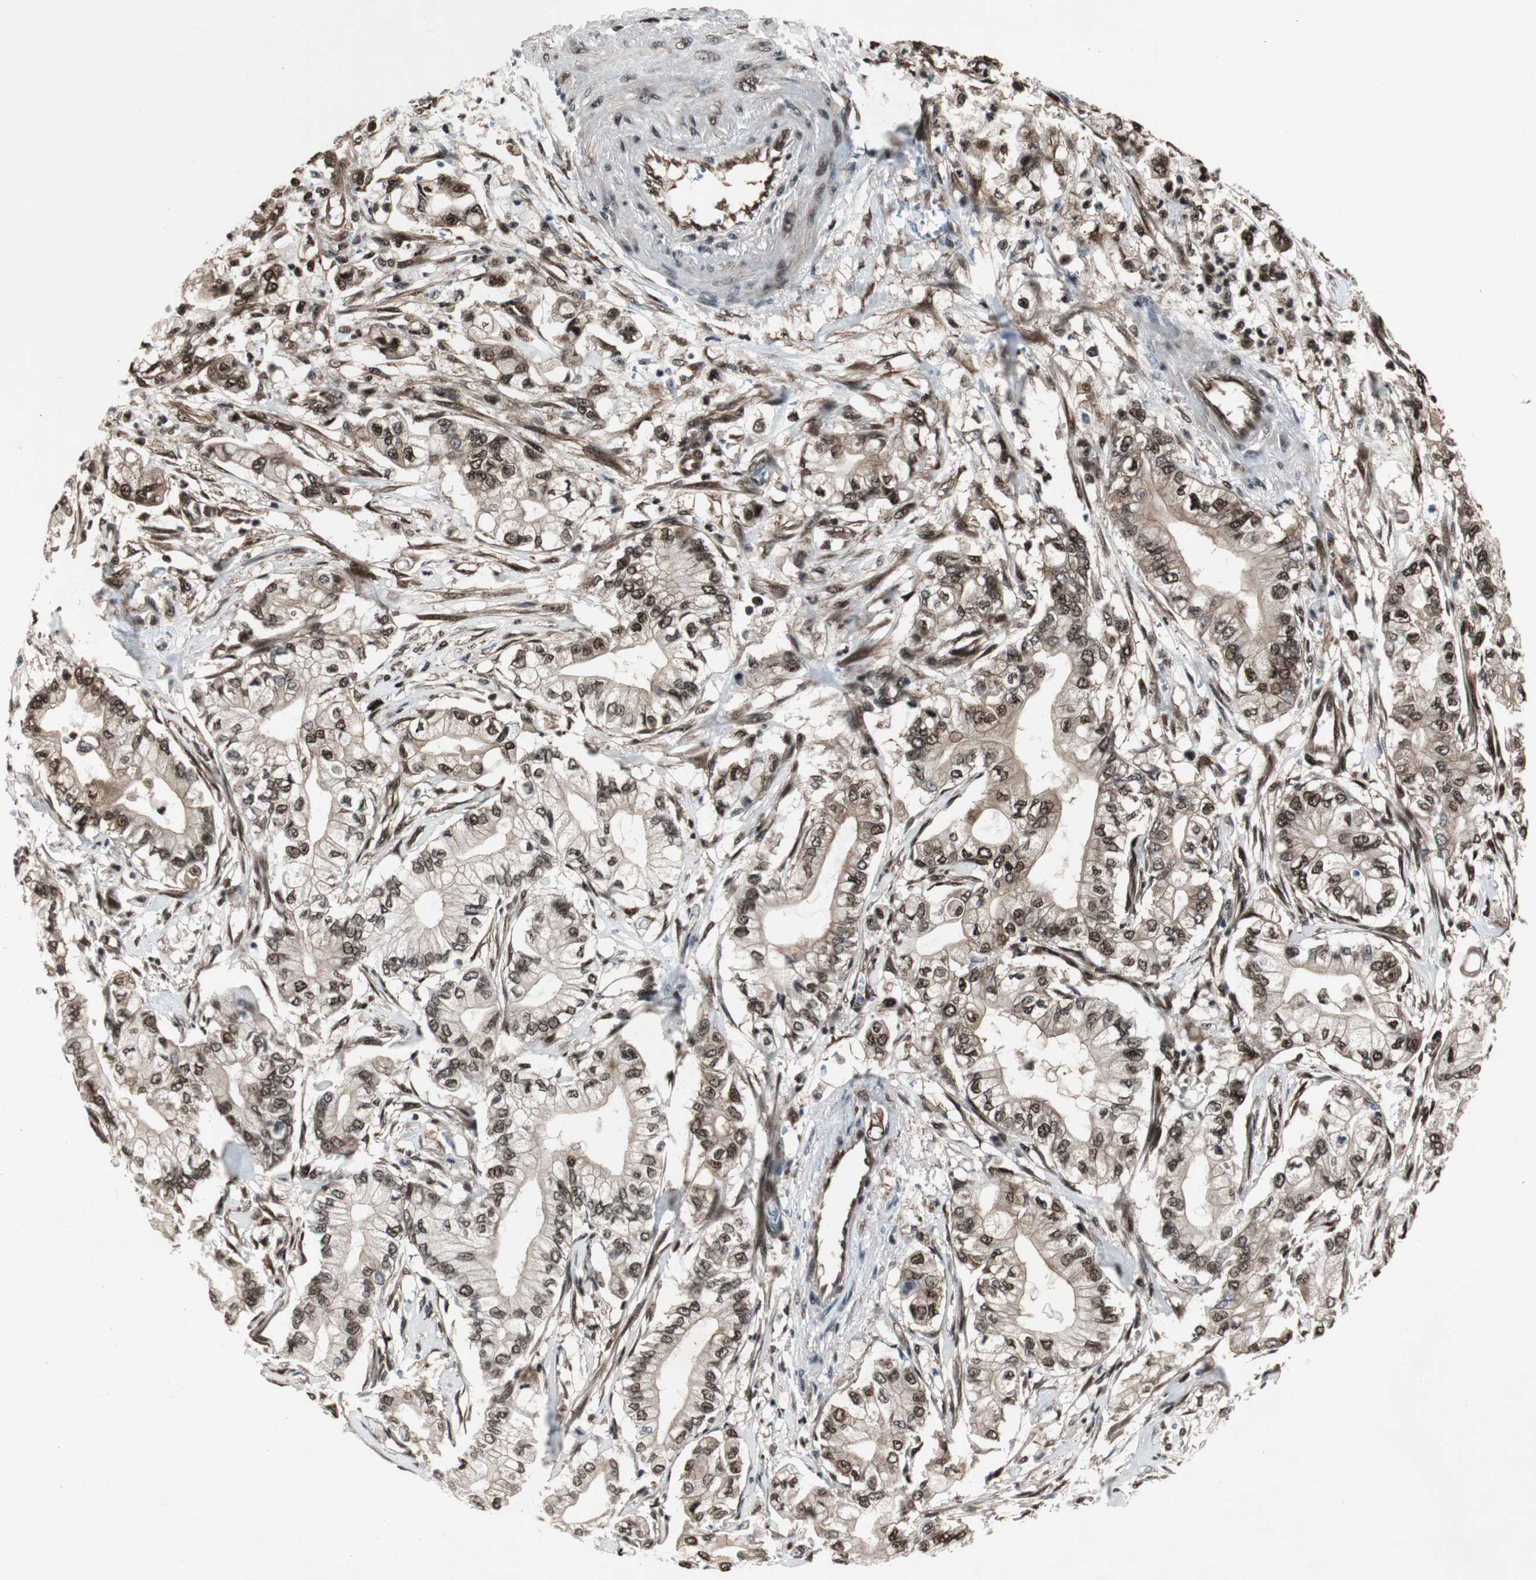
{"staining": {"intensity": "strong", "quantity": ">75%", "location": "cytoplasmic/membranous,nuclear"}, "tissue": "pancreatic cancer", "cell_type": "Tumor cells", "image_type": "cancer", "snomed": [{"axis": "morphology", "description": "Adenocarcinoma, NOS"}, {"axis": "topography", "description": "Pancreas"}], "caption": "Protein staining displays strong cytoplasmic/membranous and nuclear expression in about >75% of tumor cells in pancreatic cancer.", "gene": "ACLY", "patient": {"sex": "male", "age": 70}}